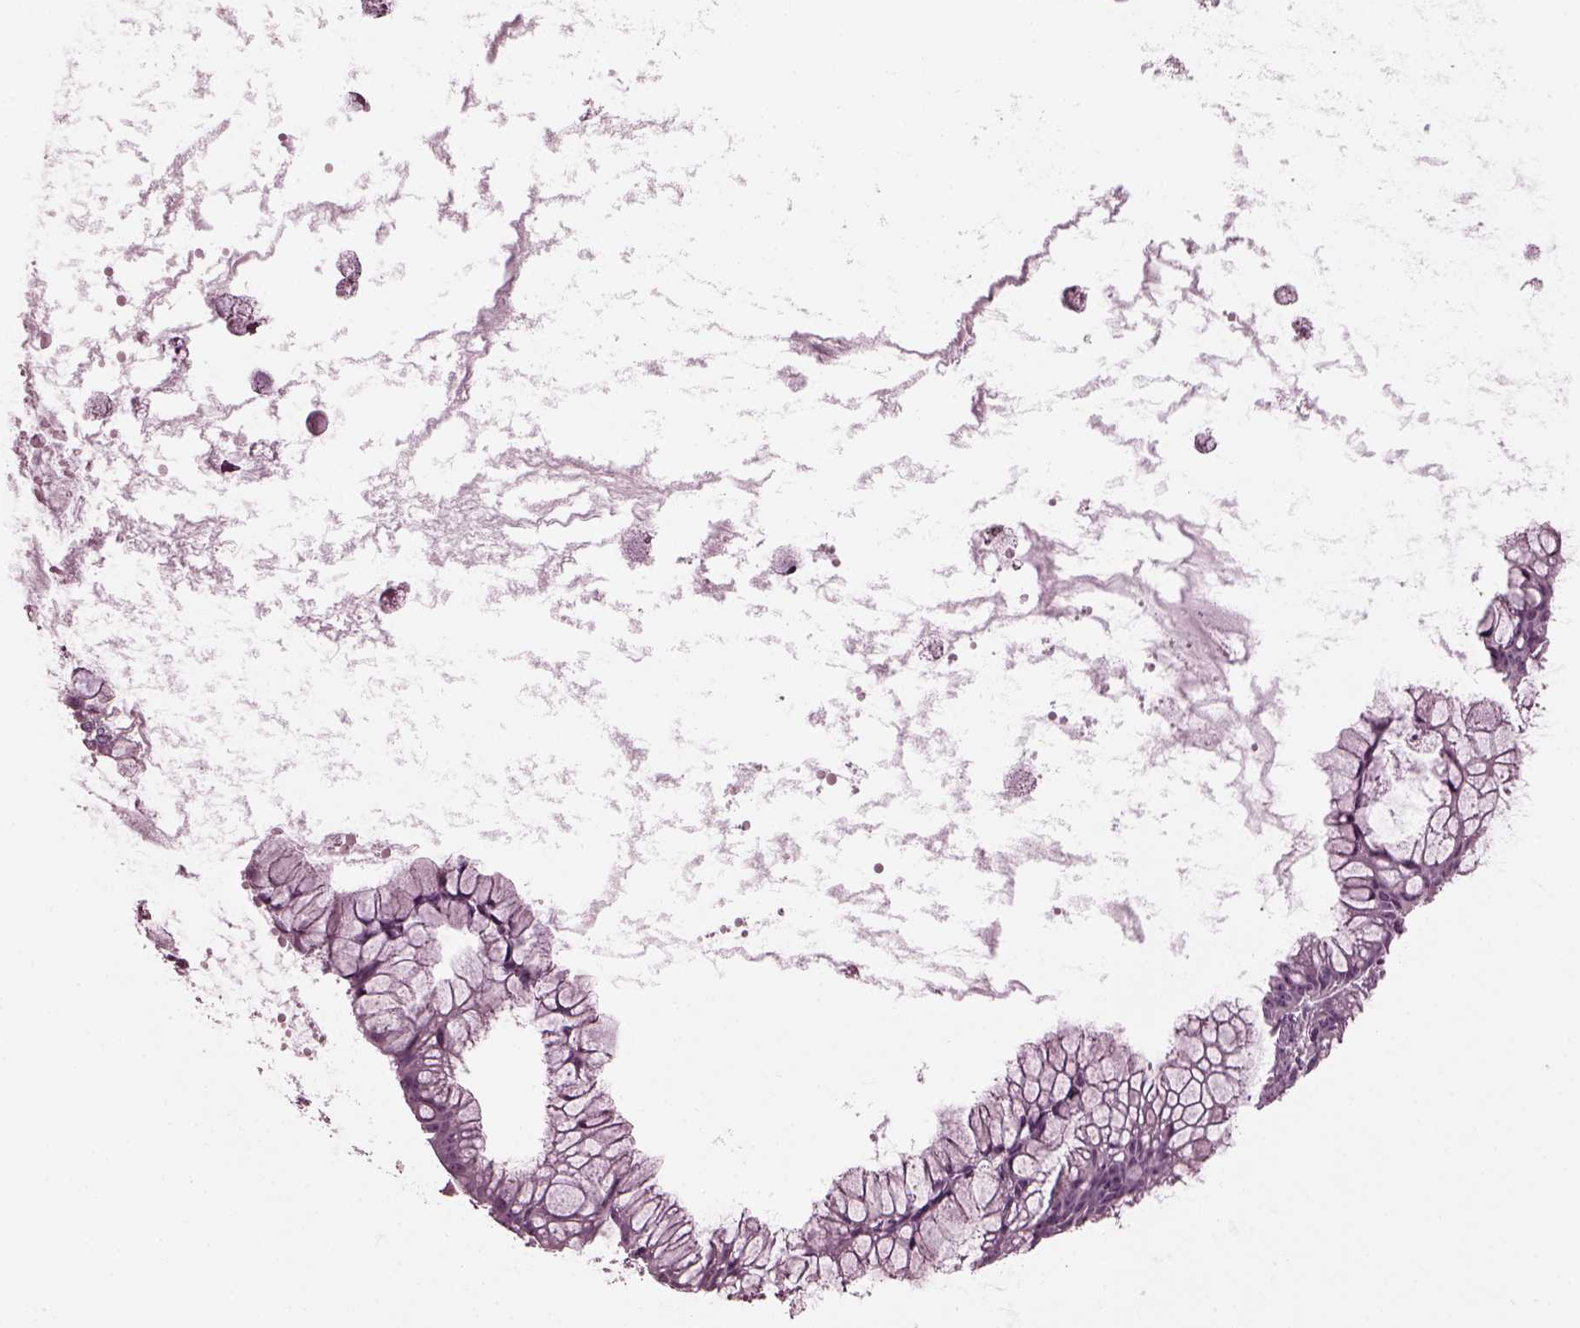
{"staining": {"intensity": "negative", "quantity": "none", "location": "none"}, "tissue": "ovarian cancer", "cell_type": "Tumor cells", "image_type": "cancer", "snomed": [{"axis": "morphology", "description": "Cystadenocarcinoma, mucinous, NOS"}, {"axis": "topography", "description": "Ovary"}], "caption": "An image of human ovarian cancer is negative for staining in tumor cells.", "gene": "GDF11", "patient": {"sex": "female", "age": 41}}